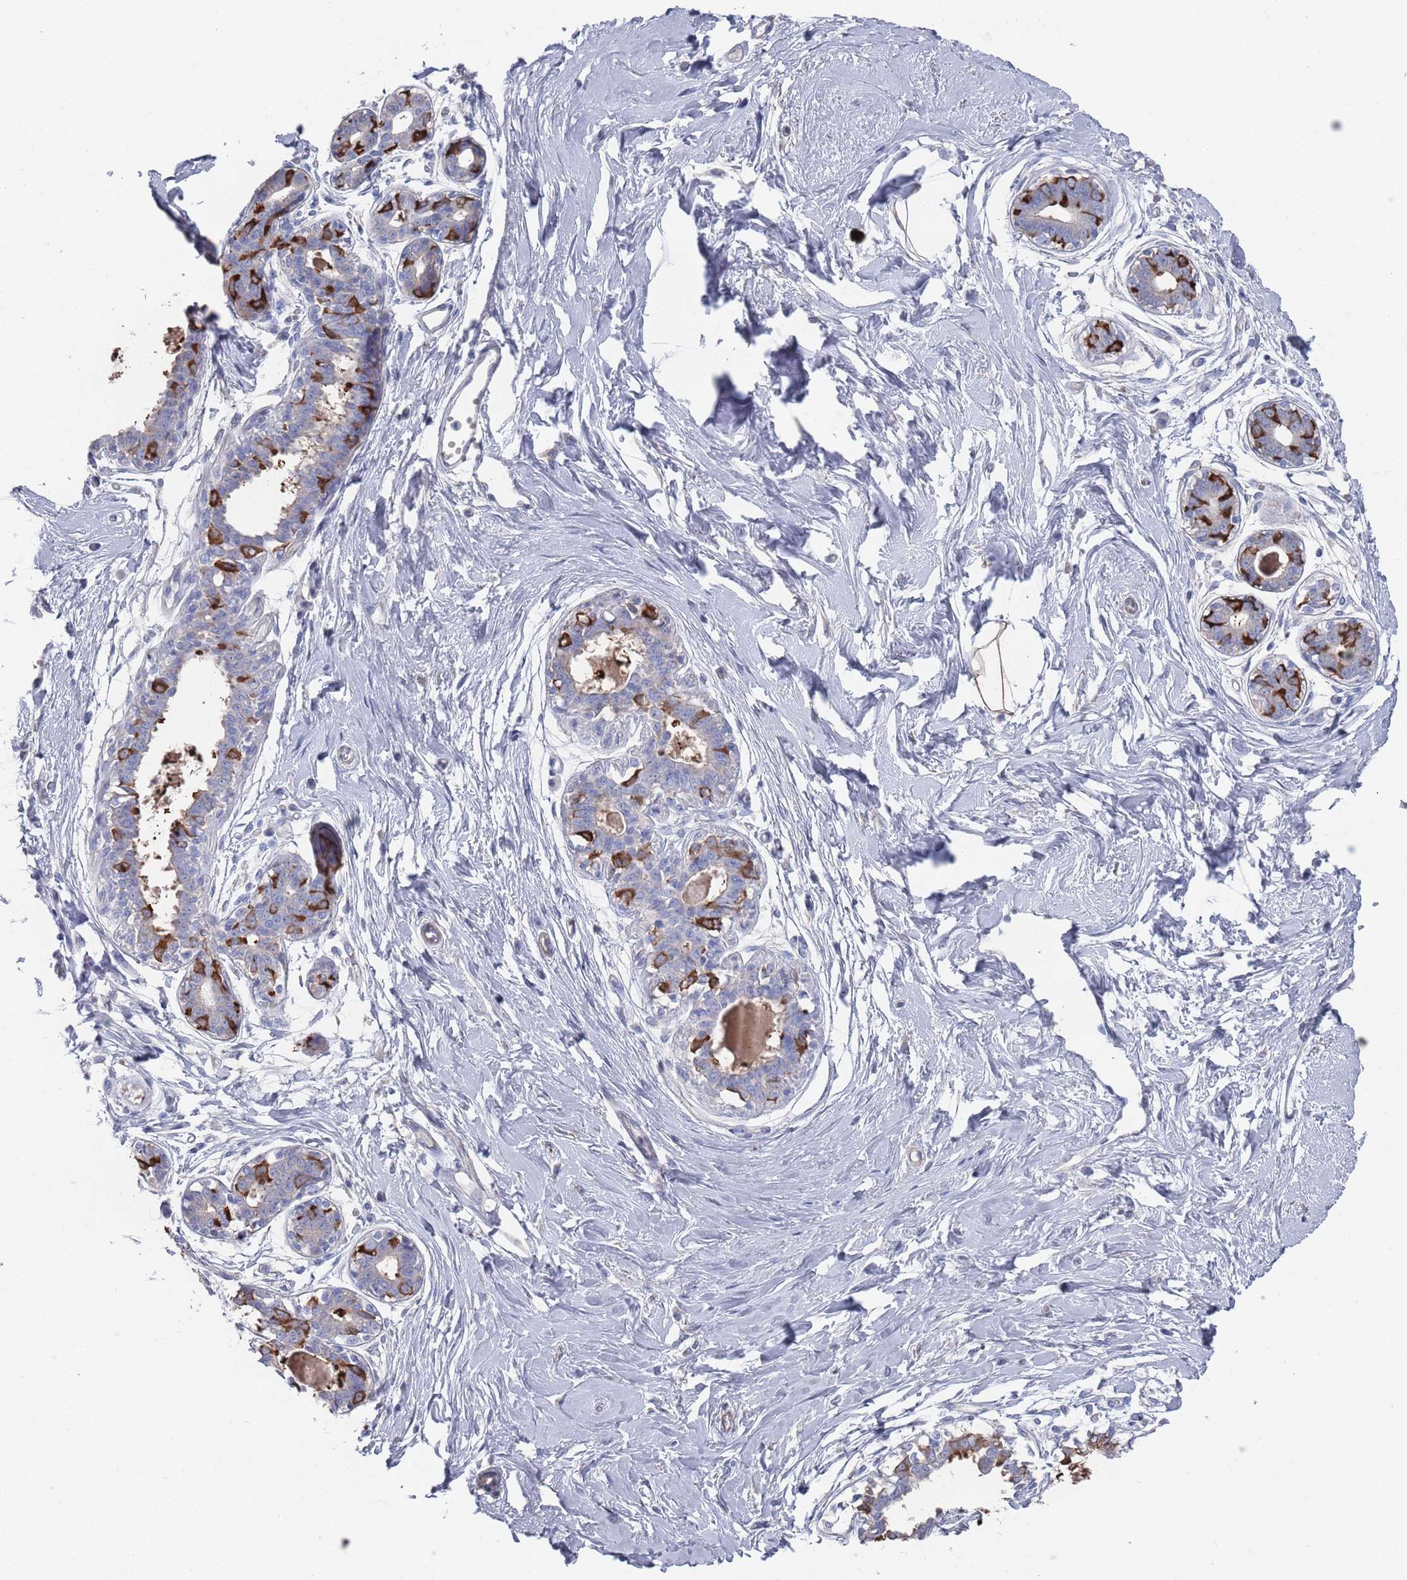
{"staining": {"intensity": "moderate", "quantity": "25%-75%", "location": "cytoplasmic/membranous"}, "tissue": "breast", "cell_type": "Adipocytes", "image_type": "normal", "snomed": [{"axis": "morphology", "description": "Normal tissue, NOS"}, {"axis": "topography", "description": "Breast"}], "caption": "A brown stain highlights moderate cytoplasmic/membranous staining of a protein in adipocytes of normal human breast.", "gene": "TMCO3", "patient": {"sex": "female", "age": 45}}